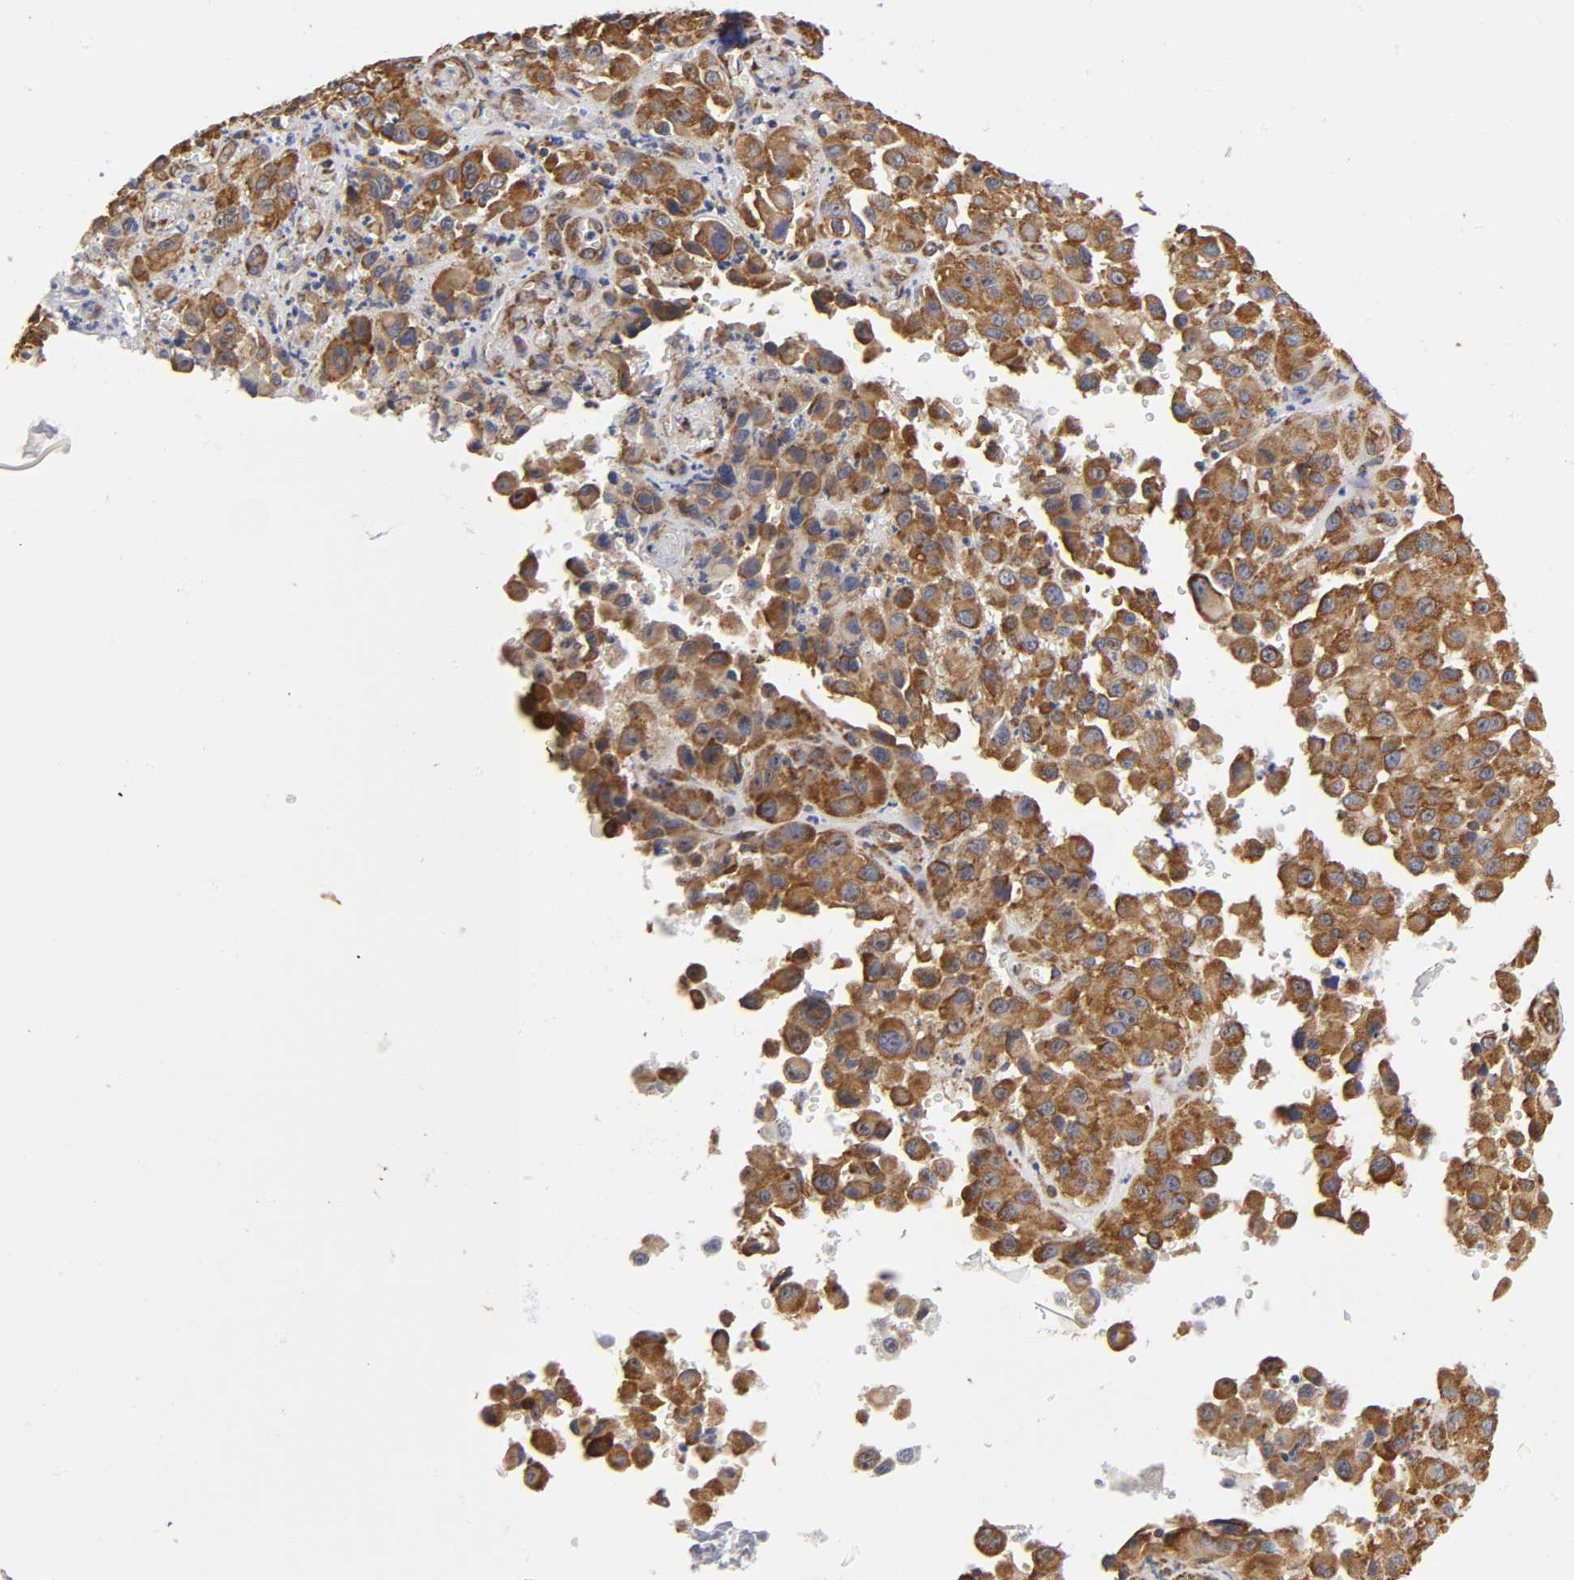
{"staining": {"intensity": "strong", "quantity": ">75%", "location": "cytoplasmic/membranous"}, "tissue": "melanoma", "cell_type": "Tumor cells", "image_type": "cancer", "snomed": [{"axis": "morphology", "description": "Malignant melanoma, NOS"}, {"axis": "topography", "description": "Skin"}], "caption": "Immunohistochemical staining of human melanoma reveals strong cytoplasmic/membranous protein staining in approximately >75% of tumor cells. (Brightfield microscopy of DAB IHC at high magnification).", "gene": "RPL14", "patient": {"sex": "female", "age": 21}}